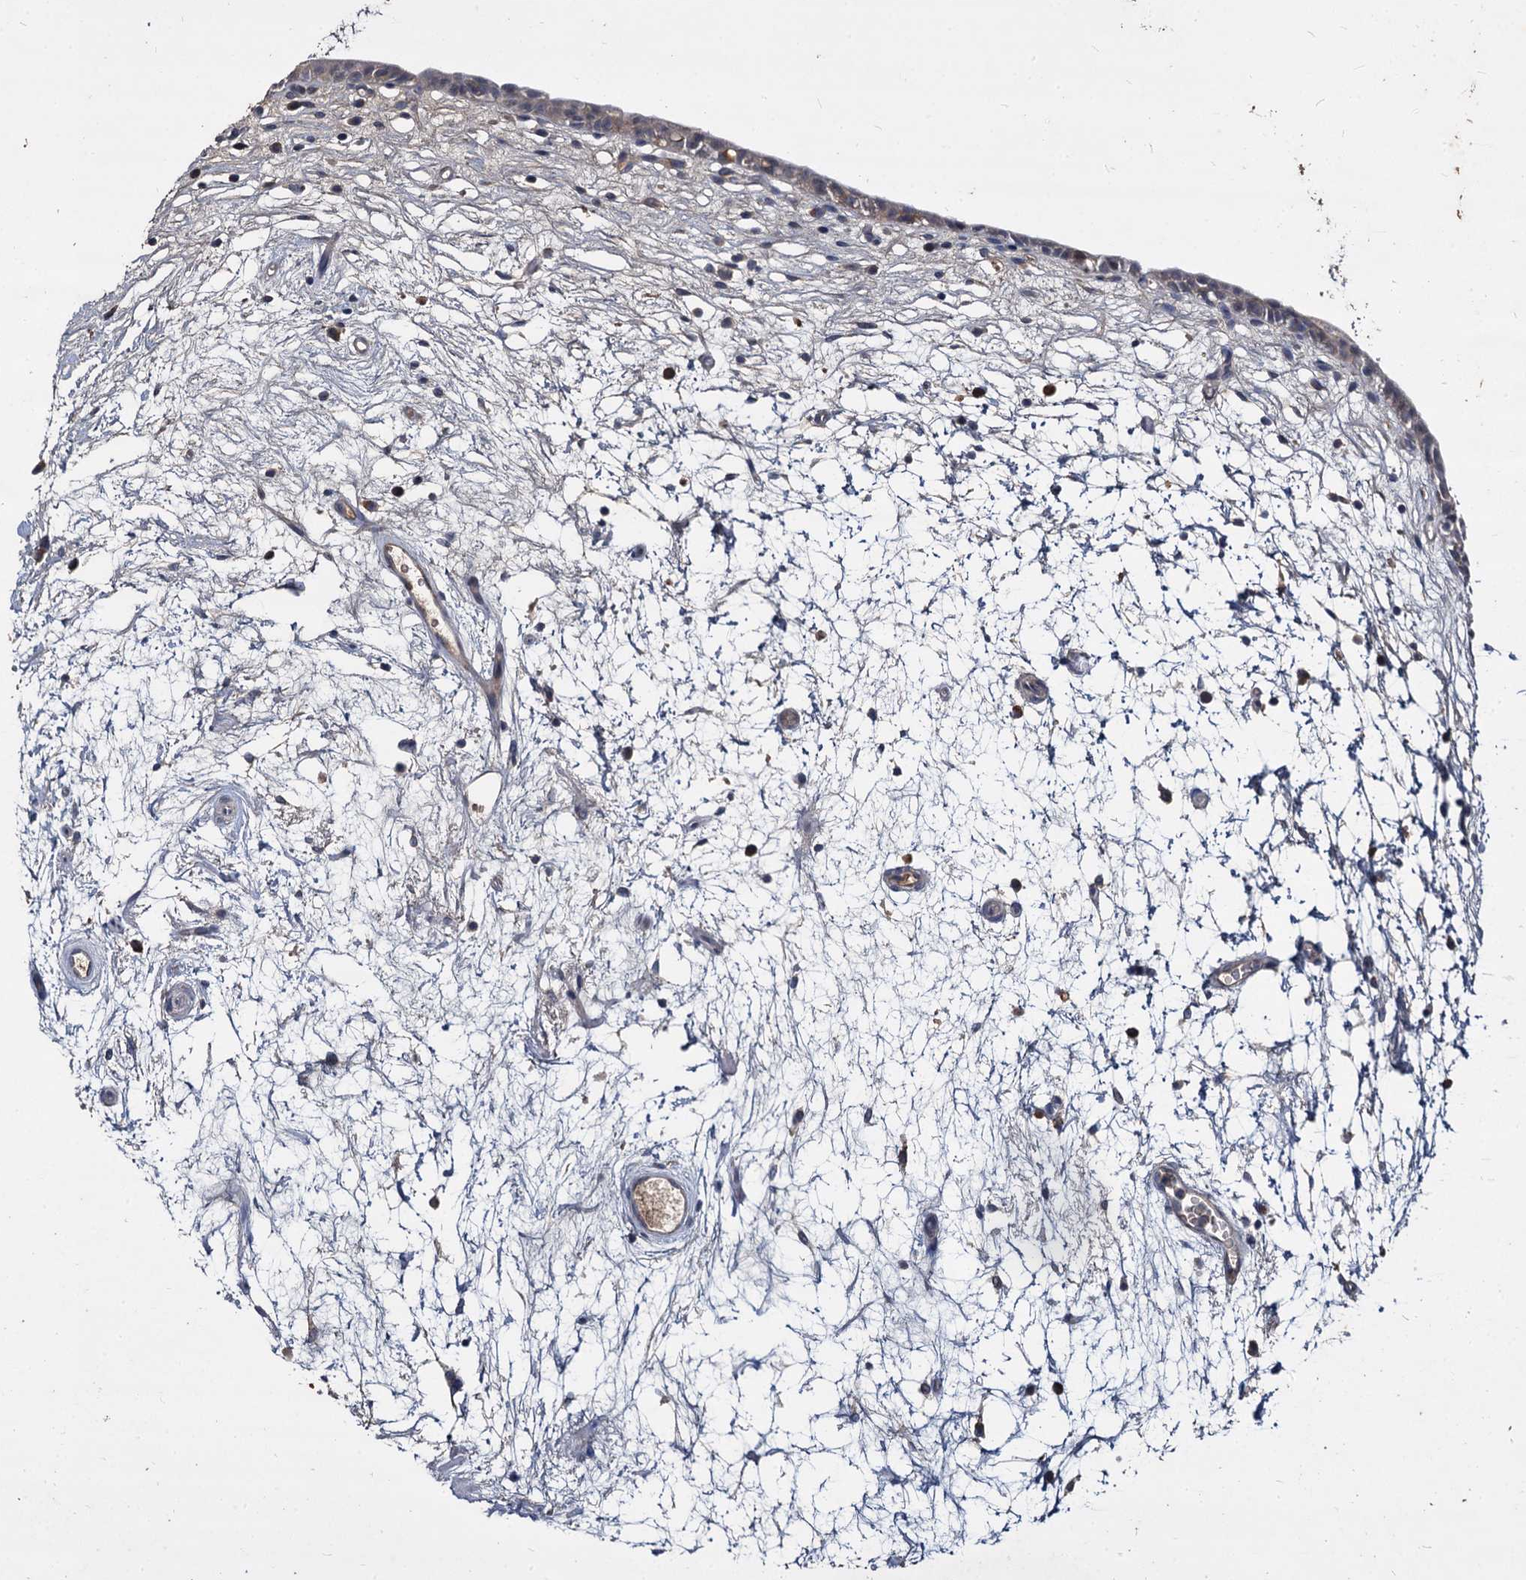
{"staining": {"intensity": "negative", "quantity": "none", "location": "none"}, "tissue": "urinary bladder", "cell_type": "Urothelial cells", "image_type": "normal", "snomed": [{"axis": "morphology", "description": "Normal tissue, NOS"}, {"axis": "topography", "description": "Urinary bladder"}], "caption": "Immunohistochemistry (IHC) of normal urinary bladder displays no staining in urothelial cells. (DAB (3,3'-diaminobenzidine) immunohistochemistry (IHC) with hematoxylin counter stain).", "gene": "CCDC184", "patient": {"sex": "male", "age": 83}}